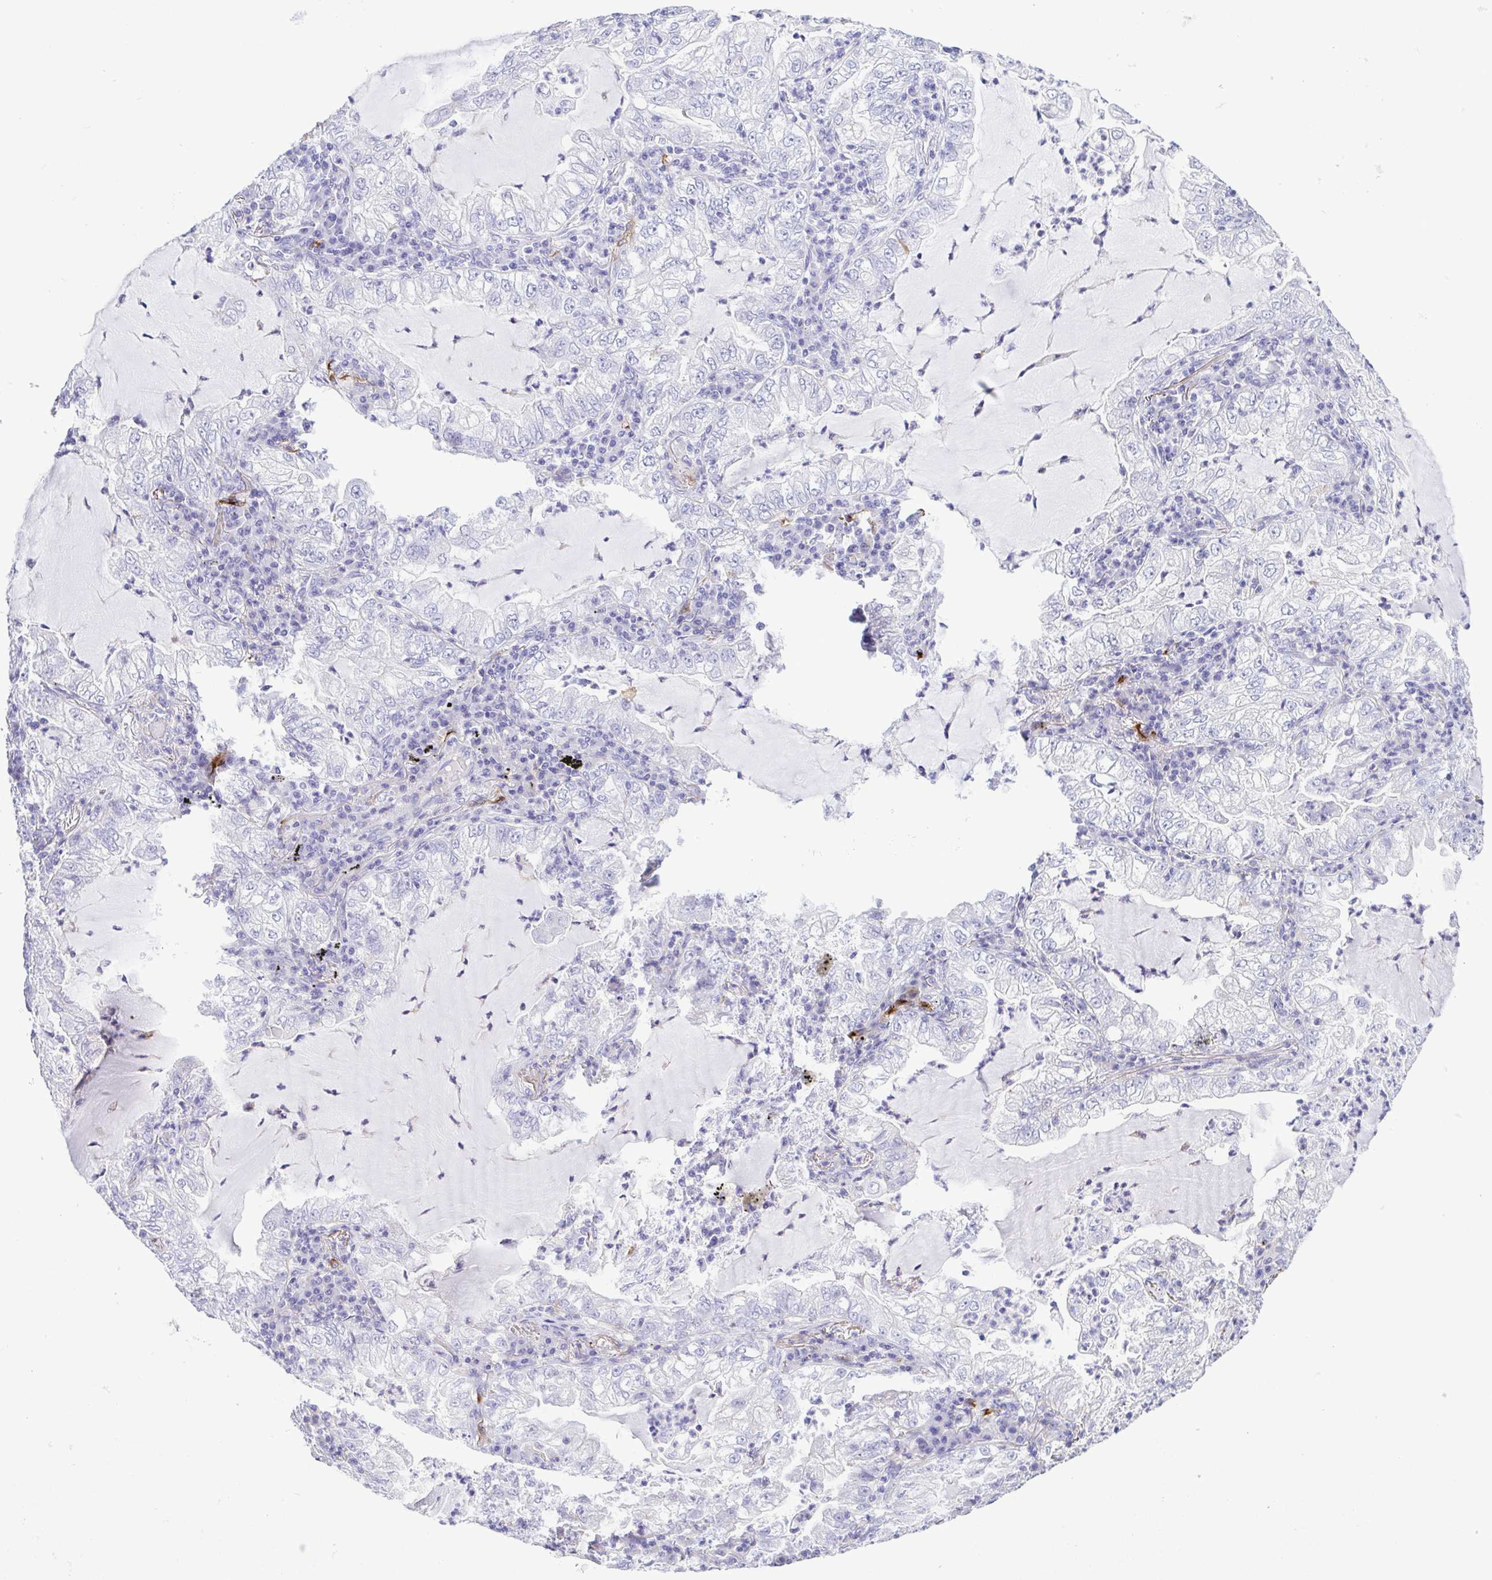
{"staining": {"intensity": "negative", "quantity": "none", "location": "none"}, "tissue": "lung cancer", "cell_type": "Tumor cells", "image_type": "cancer", "snomed": [{"axis": "morphology", "description": "Adenocarcinoma, NOS"}, {"axis": "topography", "description": "Lung"}], "caption": "Micrograph shows no protein expression in tumor cells of lung cancer tissue.", "gene": "GPR182", "patient": {"sex": "female", "age": 73}}